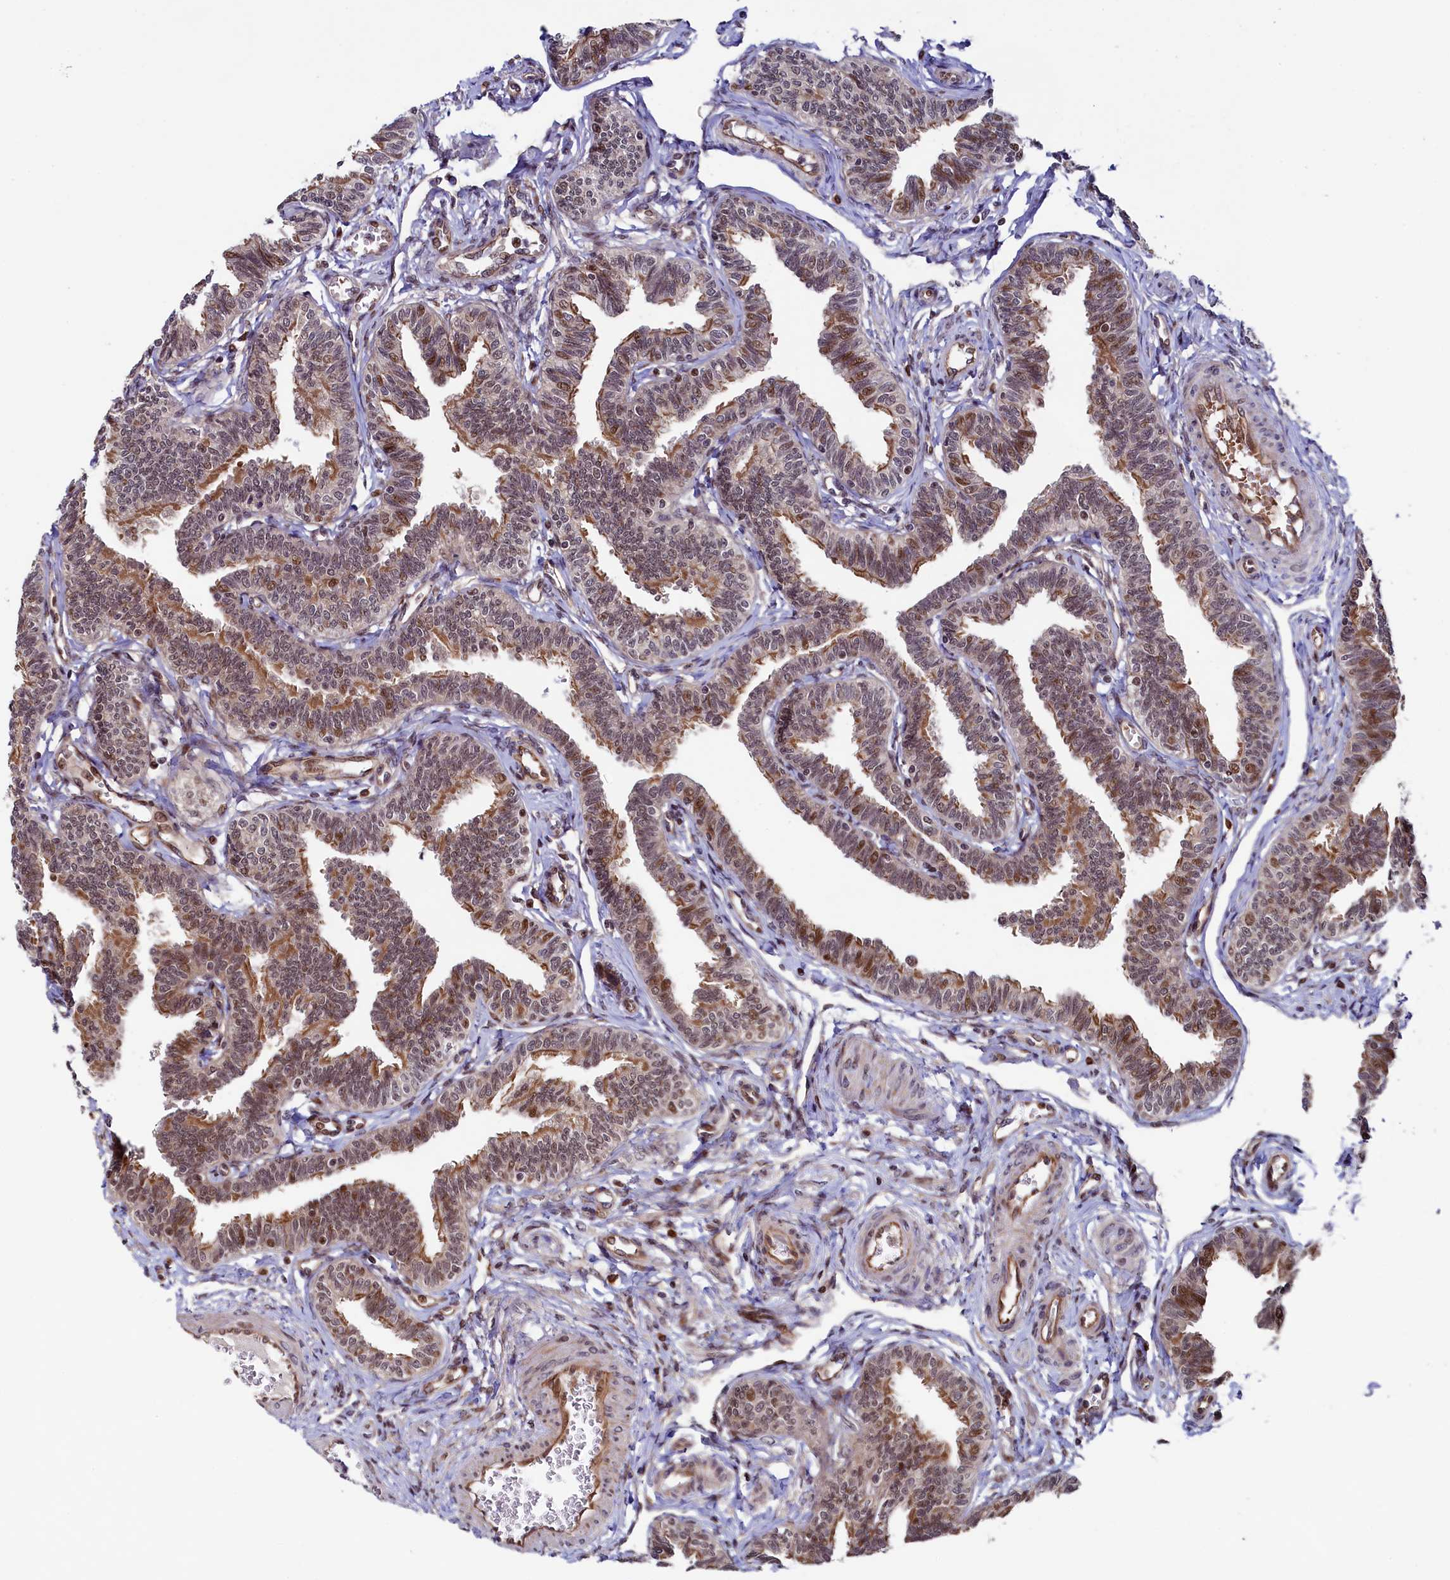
{"staining": {"intensity": "moderate", "quantity": ">75%", "location": "cytoplasmic/membranous,nuclear"}, "tissue": "fallopian tube", "cell_type": "Glandular cells", "image_type": "normal", "snomed": [{"axis": "morphology", "description": "Normal tissue, NOS"}, {"axis": "topography", "description": "Fallopian tube"}, {"axis": "topography", "description": "Ovary"}], "caption": "Immunohistochemical staining of benign fallopian tube displays moderate cytoplasmic/membranous,nuclear protein positivity in about >75% of glandular cells.", "gene": "LEO1", "patient": {"sex": "female", "age": 23}}